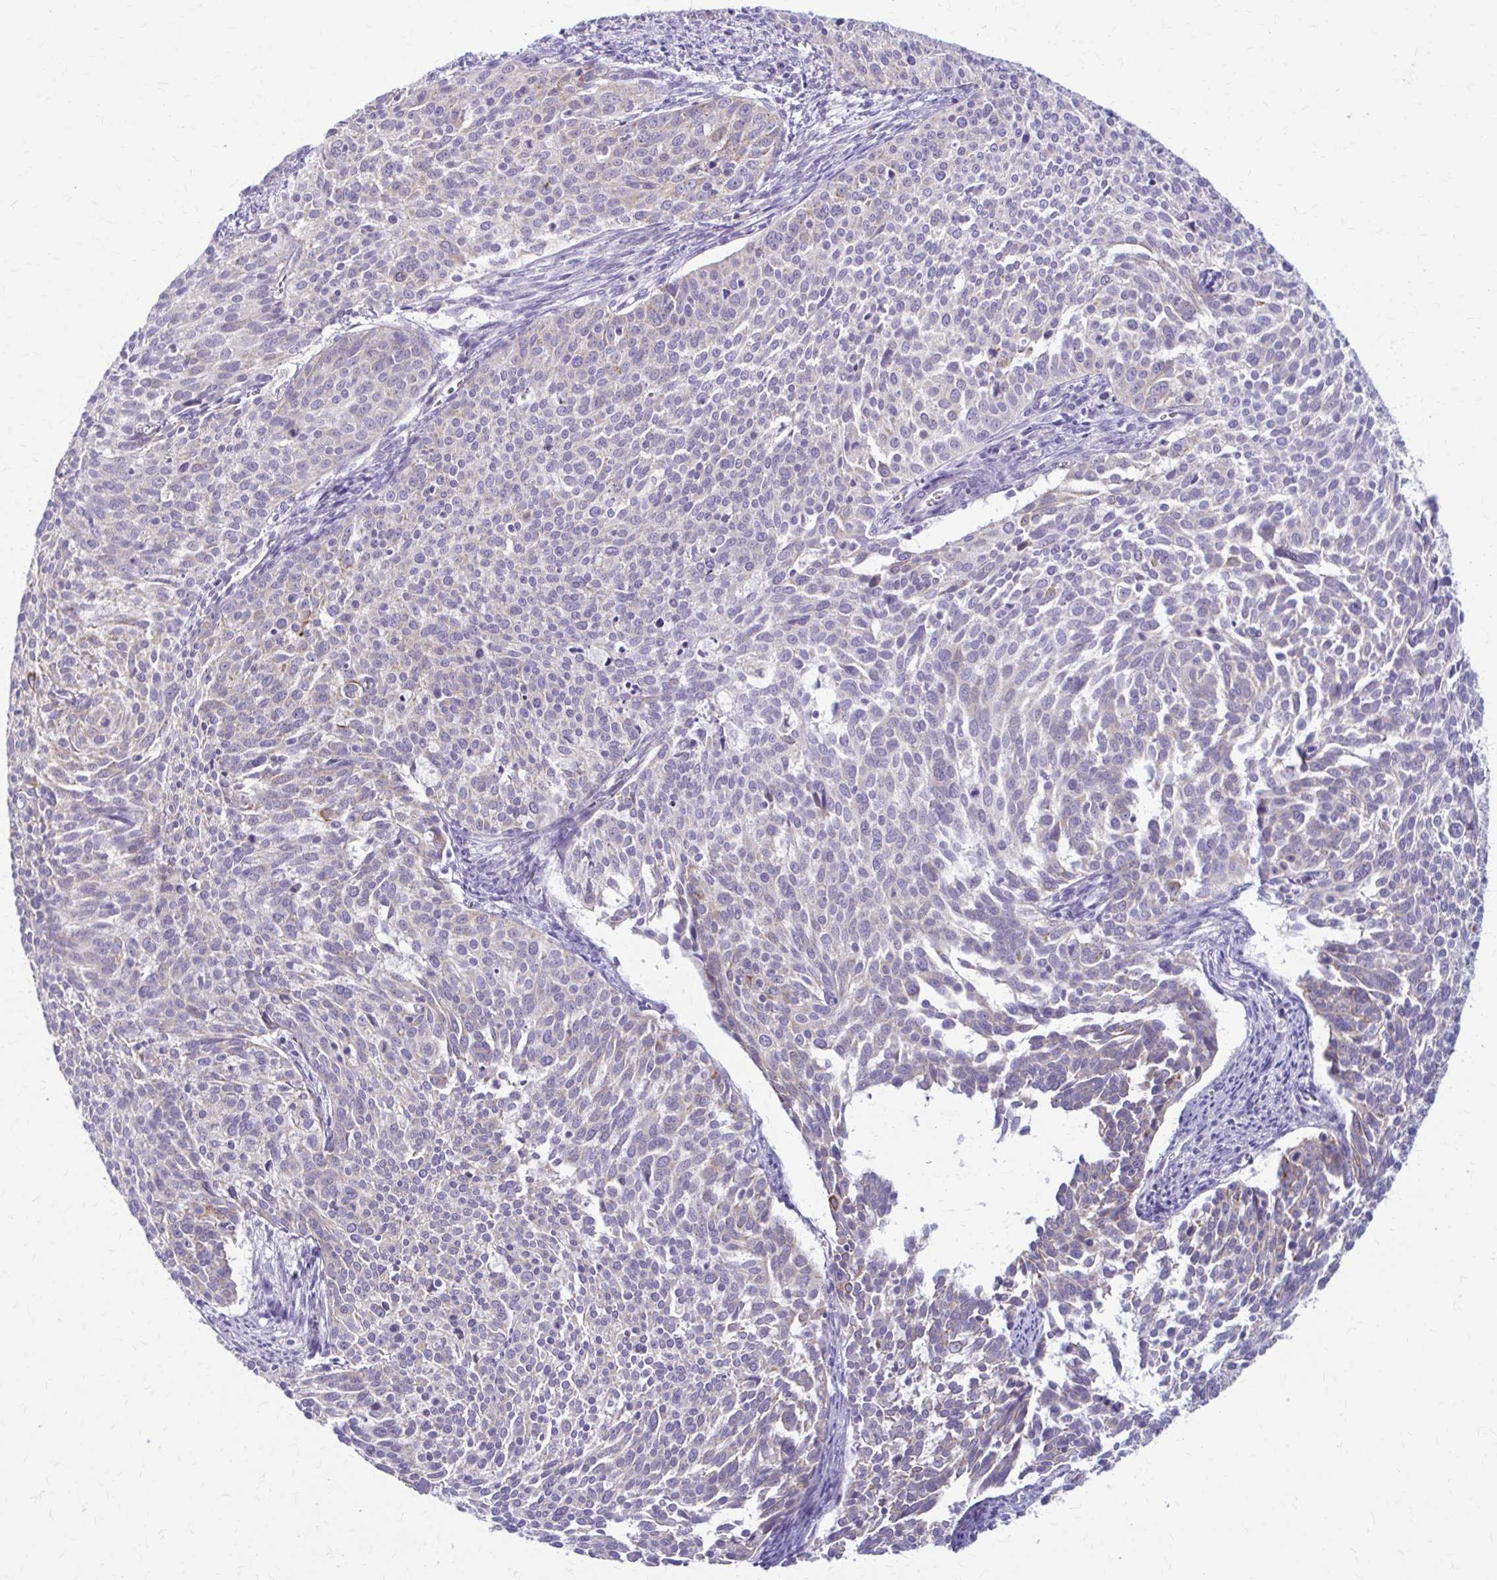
{"staining": {"intensity": "moderate", "quantity": "25%-75%", "location": "cytoplasmic/membranous"}, "tissue": "cervical cancer", "cell_type": "Tumor cells", "image_type": "cancer", "snomed": [{"axis": "morphology", "description": "Squamous cell carcinoma, NOS"}, {"axis": "topography", "description": "Cervix"}], "caption": "A micrograph of human cervical squamous cell carcinoma stained for a protein demonstrates moderate cytoplasmic/membranous brown staining in tumor cells.", "gene": "SAMD13", "patient": {"sex": "female", "age": 39}}